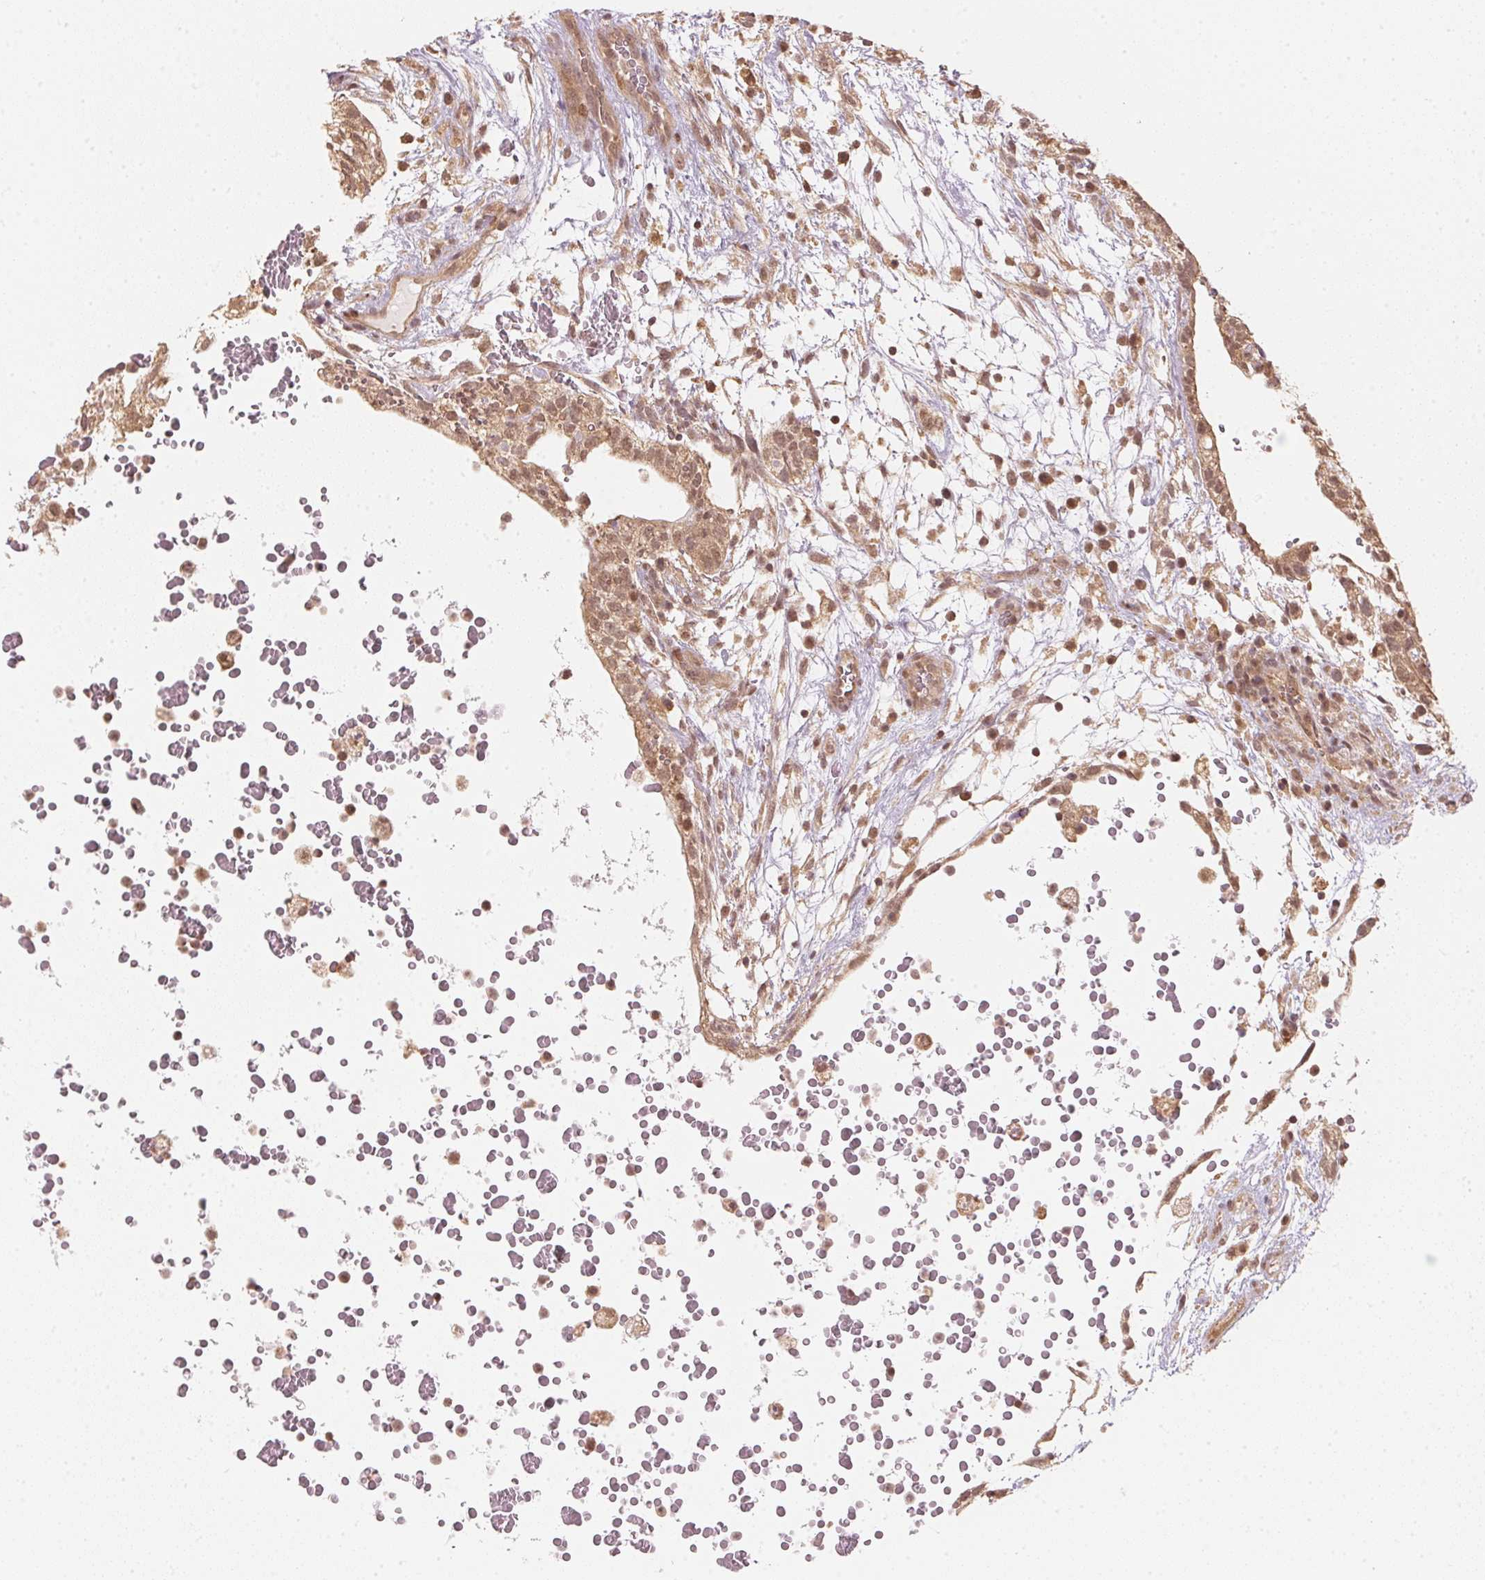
{"staining": {"intensity": "moderate", "quantity": ">75%", "location": "cytoplasmic/membranous,nuclear"}, "tissue": "testis cancer", "cell_type": "Tumor cells", "image_type": "cancer", "snomed": [{"axis": "morphology", "description": "Normal tissue, NOS"}, {"axis": "morphology", "description": "Carcinoma, Embryonal, NOS"}, {"axis": "topography", "description": "Testis"}], "caption": "A medium amount of moderate cytoplasmic/membranous and nuclear positivity is seen in approximately >75% of tumor cells in testis cancer tissue. (Stains: DAB in brown, nuclei in blue, Microscopy: brightfield microscopy at high magnification).", "gene": "UBE2L3", "patient": {"sex": "male", "age": 32}}